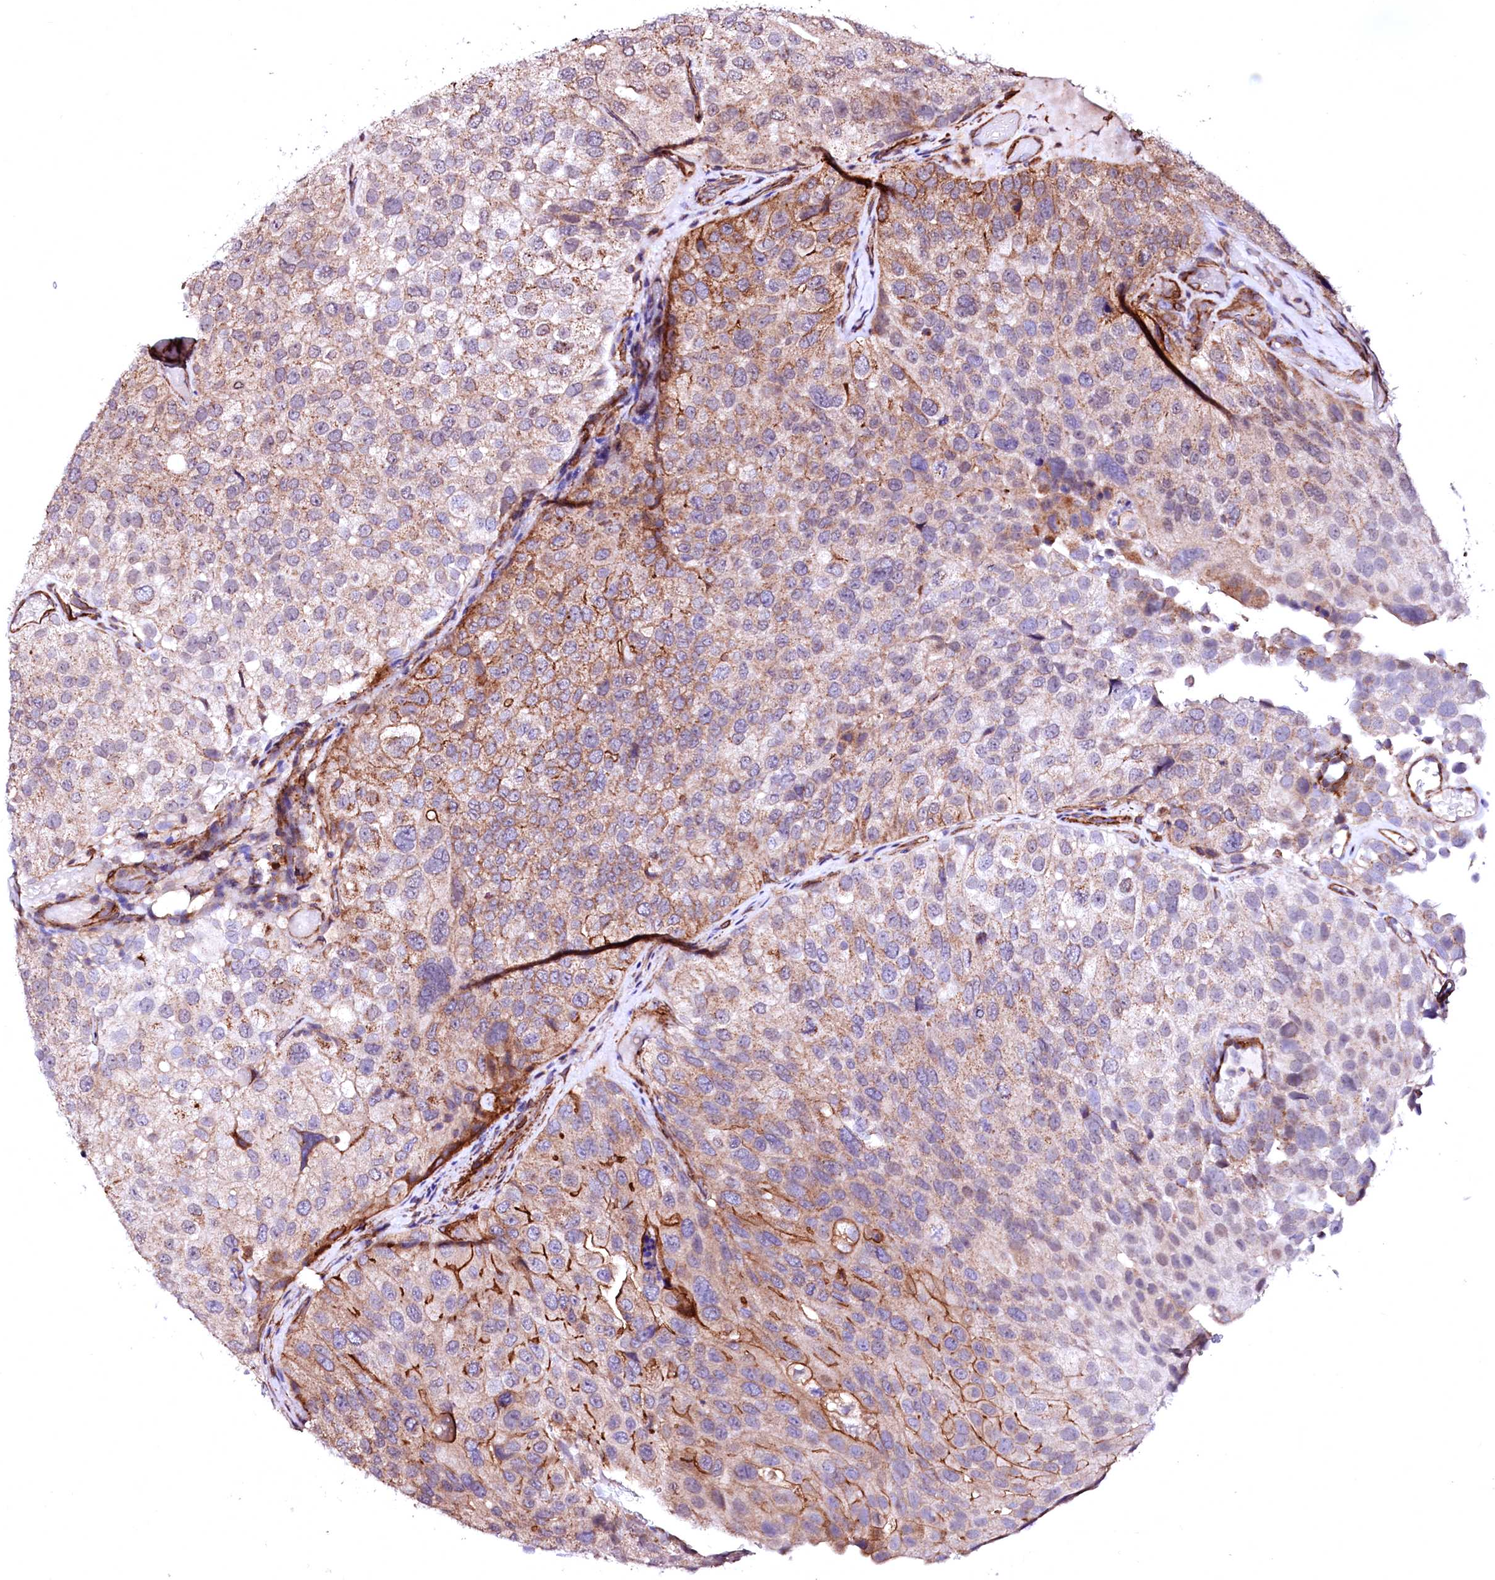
{"staining": {"intensity": "moderate", "quantity": "<25%", "location": "cytoplasmic/membranous"}, "tissue": "urothelial cancer", "cell_type": "Tumor cells", "image_type": "cancer", "snomed": [{"axis": "morphology", "description": "Urothelial carcinoma, Low grade"}, {"axis": "topography", "description": "Urinary bladder"}], "caption": "Protein staining by immunohistochemistry exhibits moderate cytoplasmic/membranous positivity in approximately <25% of tumor cells in urothelial cancer.", "gene": "GPR176", "patient": {"sex": "male", "age": 78}}